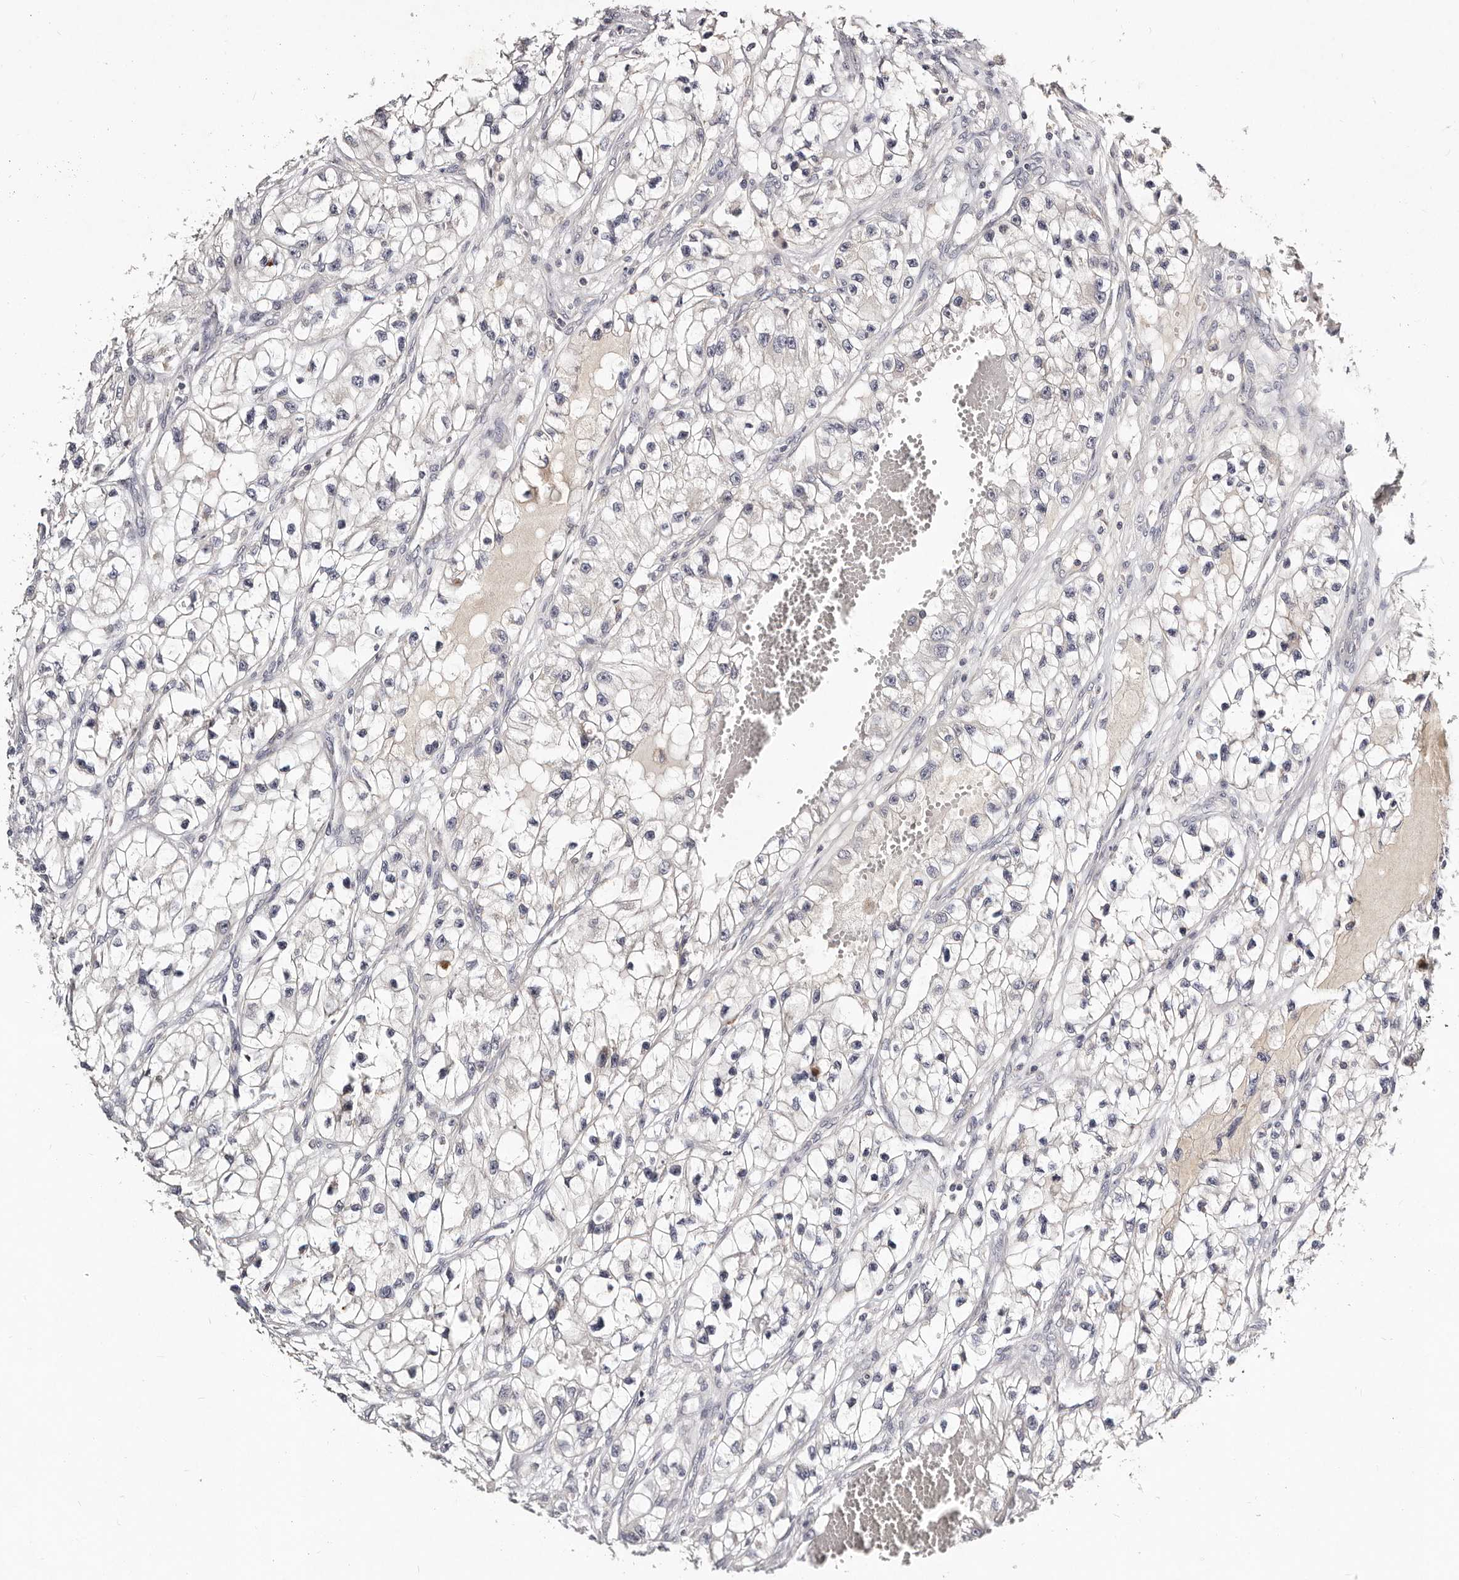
{"staining": {"intensity": "negative", "quantity": "none", "location": "none"}, "tissue": "renal cancer", "cell_type": "Tumor cells", "image_type": "cancer", "snomed": [{"axis": "morphology", "description": "Adenocarcinoma, NOS"}, {"axis": "topography", "description": "Kidney"}], "caption": "Immunohistochemical staining of adenocarcinoma (renal) reveals no significant expression in tumor cells.", "gene": "MRPS33", "patient": {"sex": "female", "age": 57}}